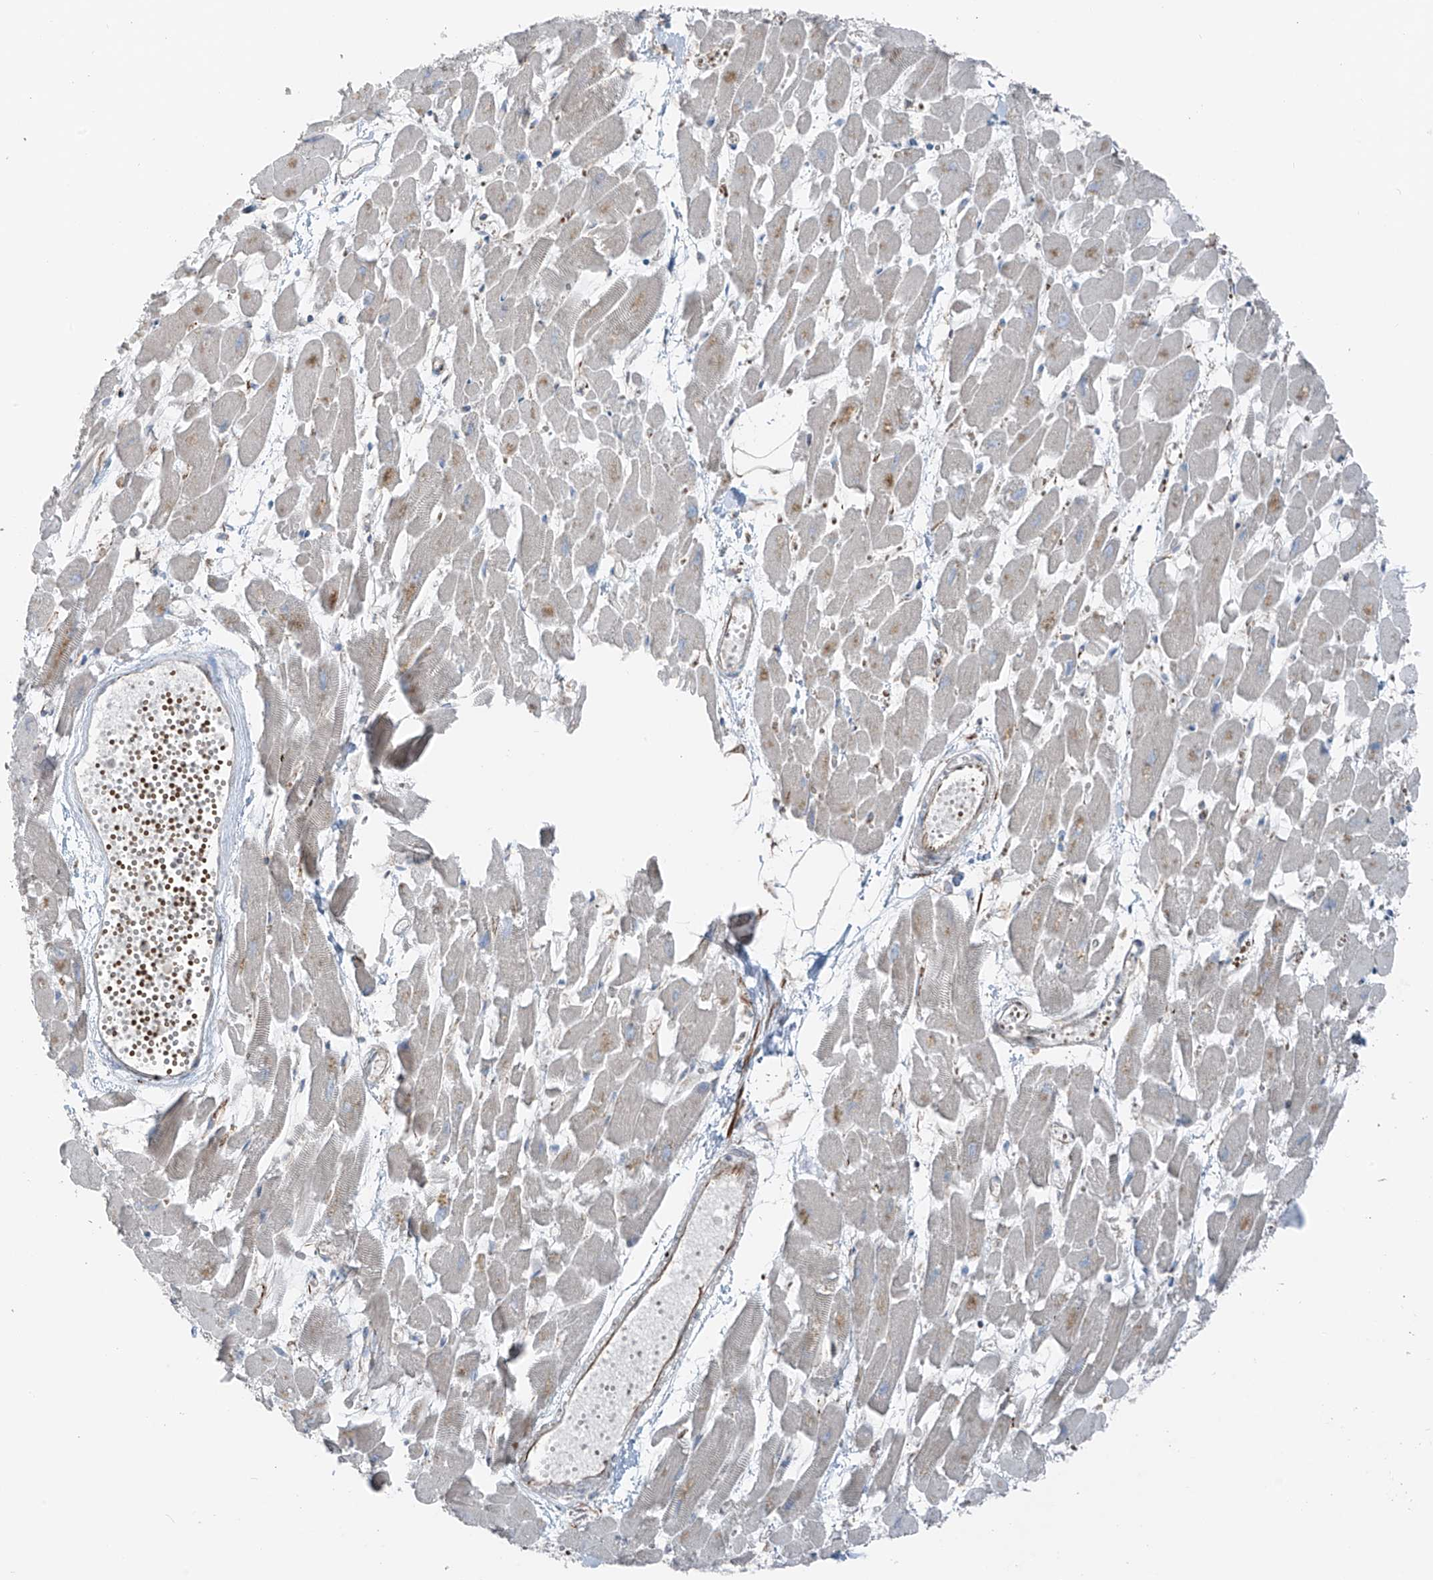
{"staining": {"intensity": "moderate", "quantity": "<25%", "location": "cytoplasmic/membranous"}, "tissue": "heart muscle", "cell_type": "Cardiomyocytes", "image_type": "normal", "snomed": [{"axis": "morphology", "description": "Normal tissue, NOS"}, {"axis": "topography", "description": "Heart"}], "caption": "Protein positivity by IHC displays moderate cytoplasmic/membranous expression in approximately <25% of cardiomyocytes in normal heart muscle. Nuclei are stained in blue.", "gene": "ERLEC1", "patient": {"sex": "female", "age": 64}}